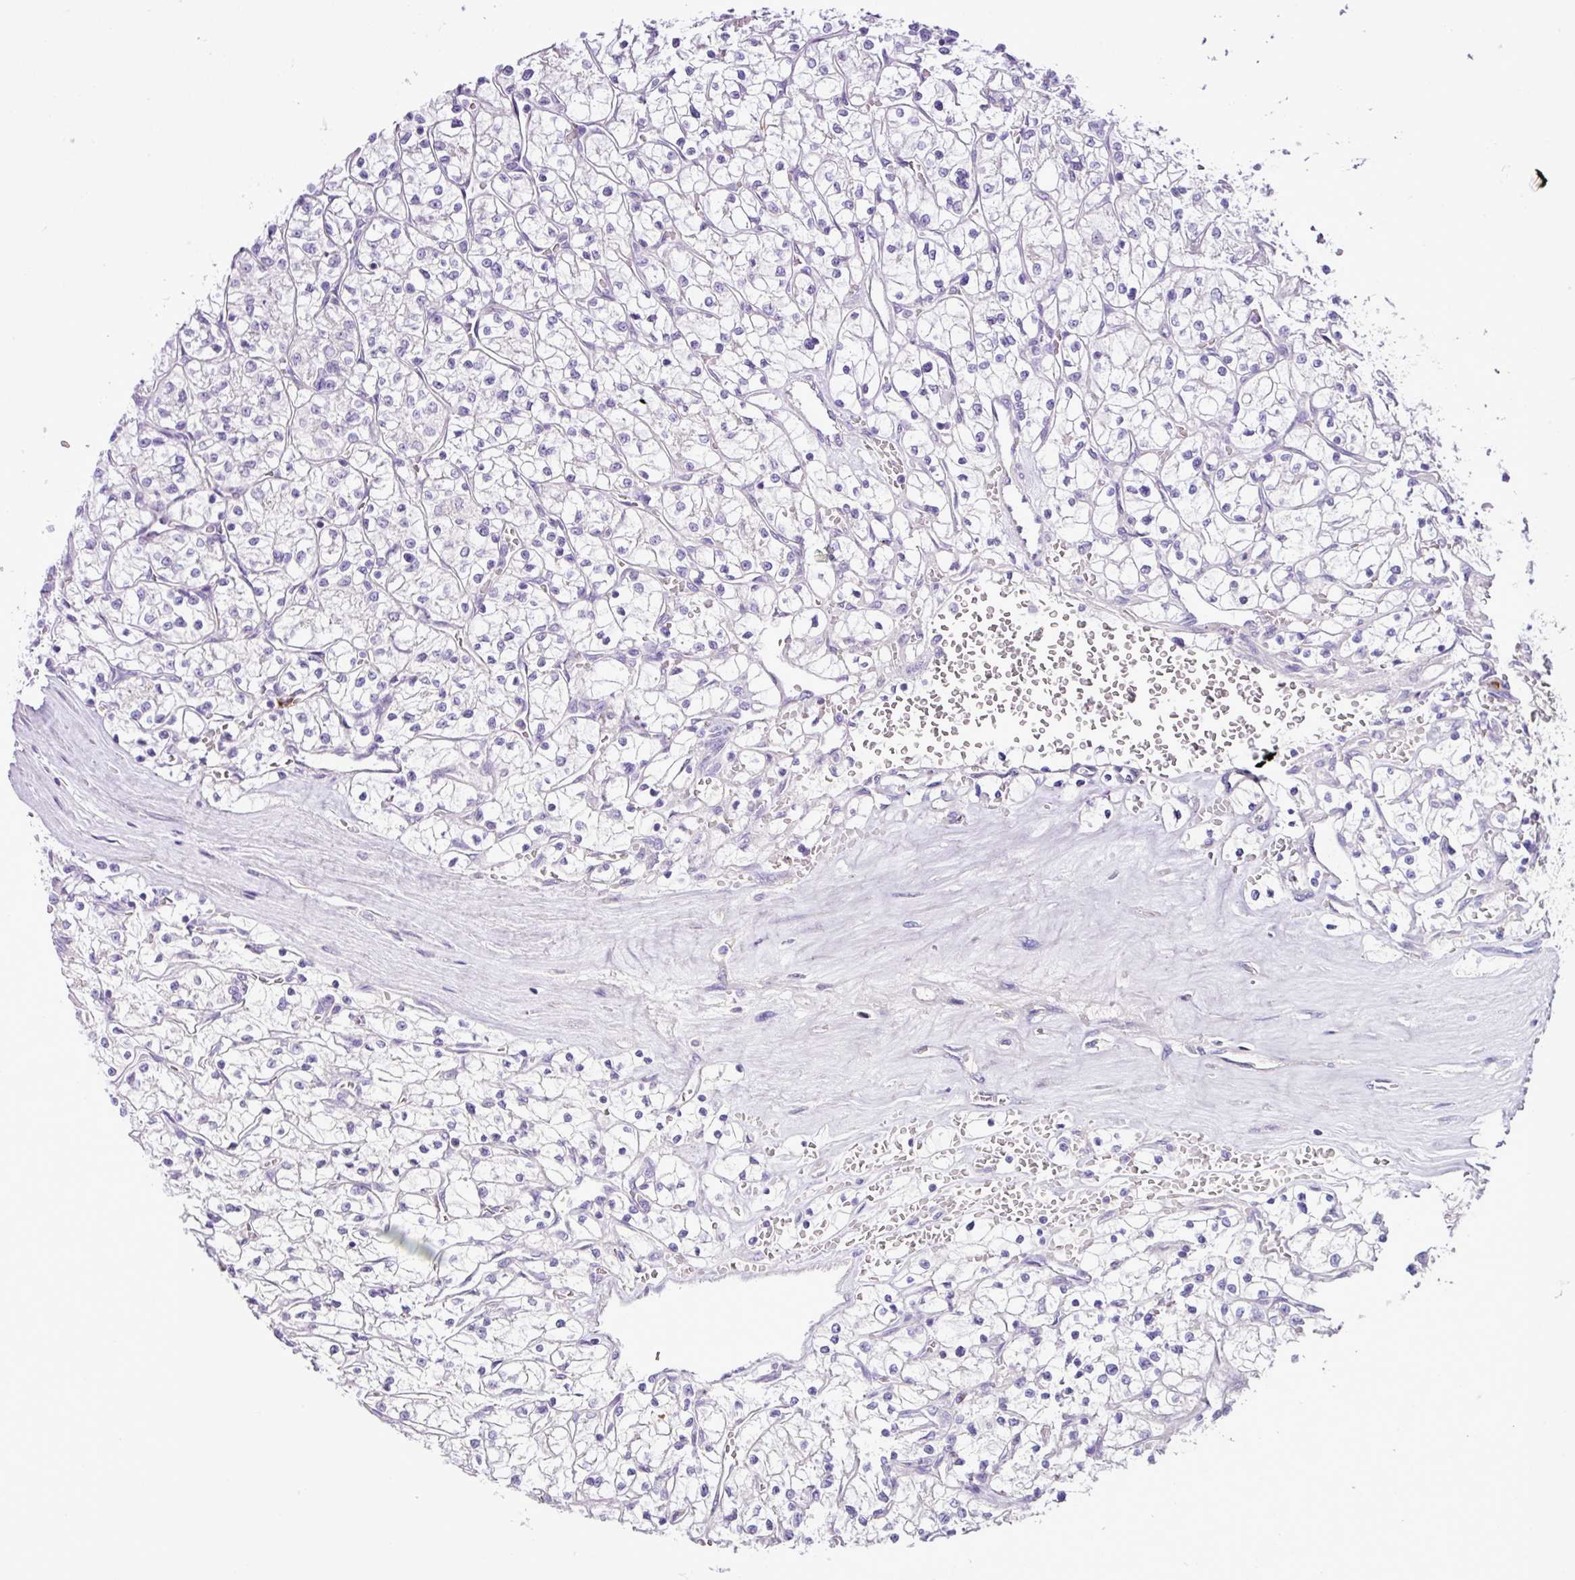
{"staining": {"intensity": "negative", "quantity": "none", "location": "none"}, "tissue": "renal cancer", "cell_type": "Tumor cells", "image_type": "cancer", "snomed": [{"axis": "morphology", "description": "Adenocarcinoma, NOS"}, {"axis": "topography", "description": "Kidney"}], "caption": "Adenocarcinoma (renal) was stained to show a protein in brown. There is no significant positivity in tumor cells. (DAB IHC with hematoxylin counter stain).", "gene": "HTR3E", "patient": {"sex": "female", "age": 64}}